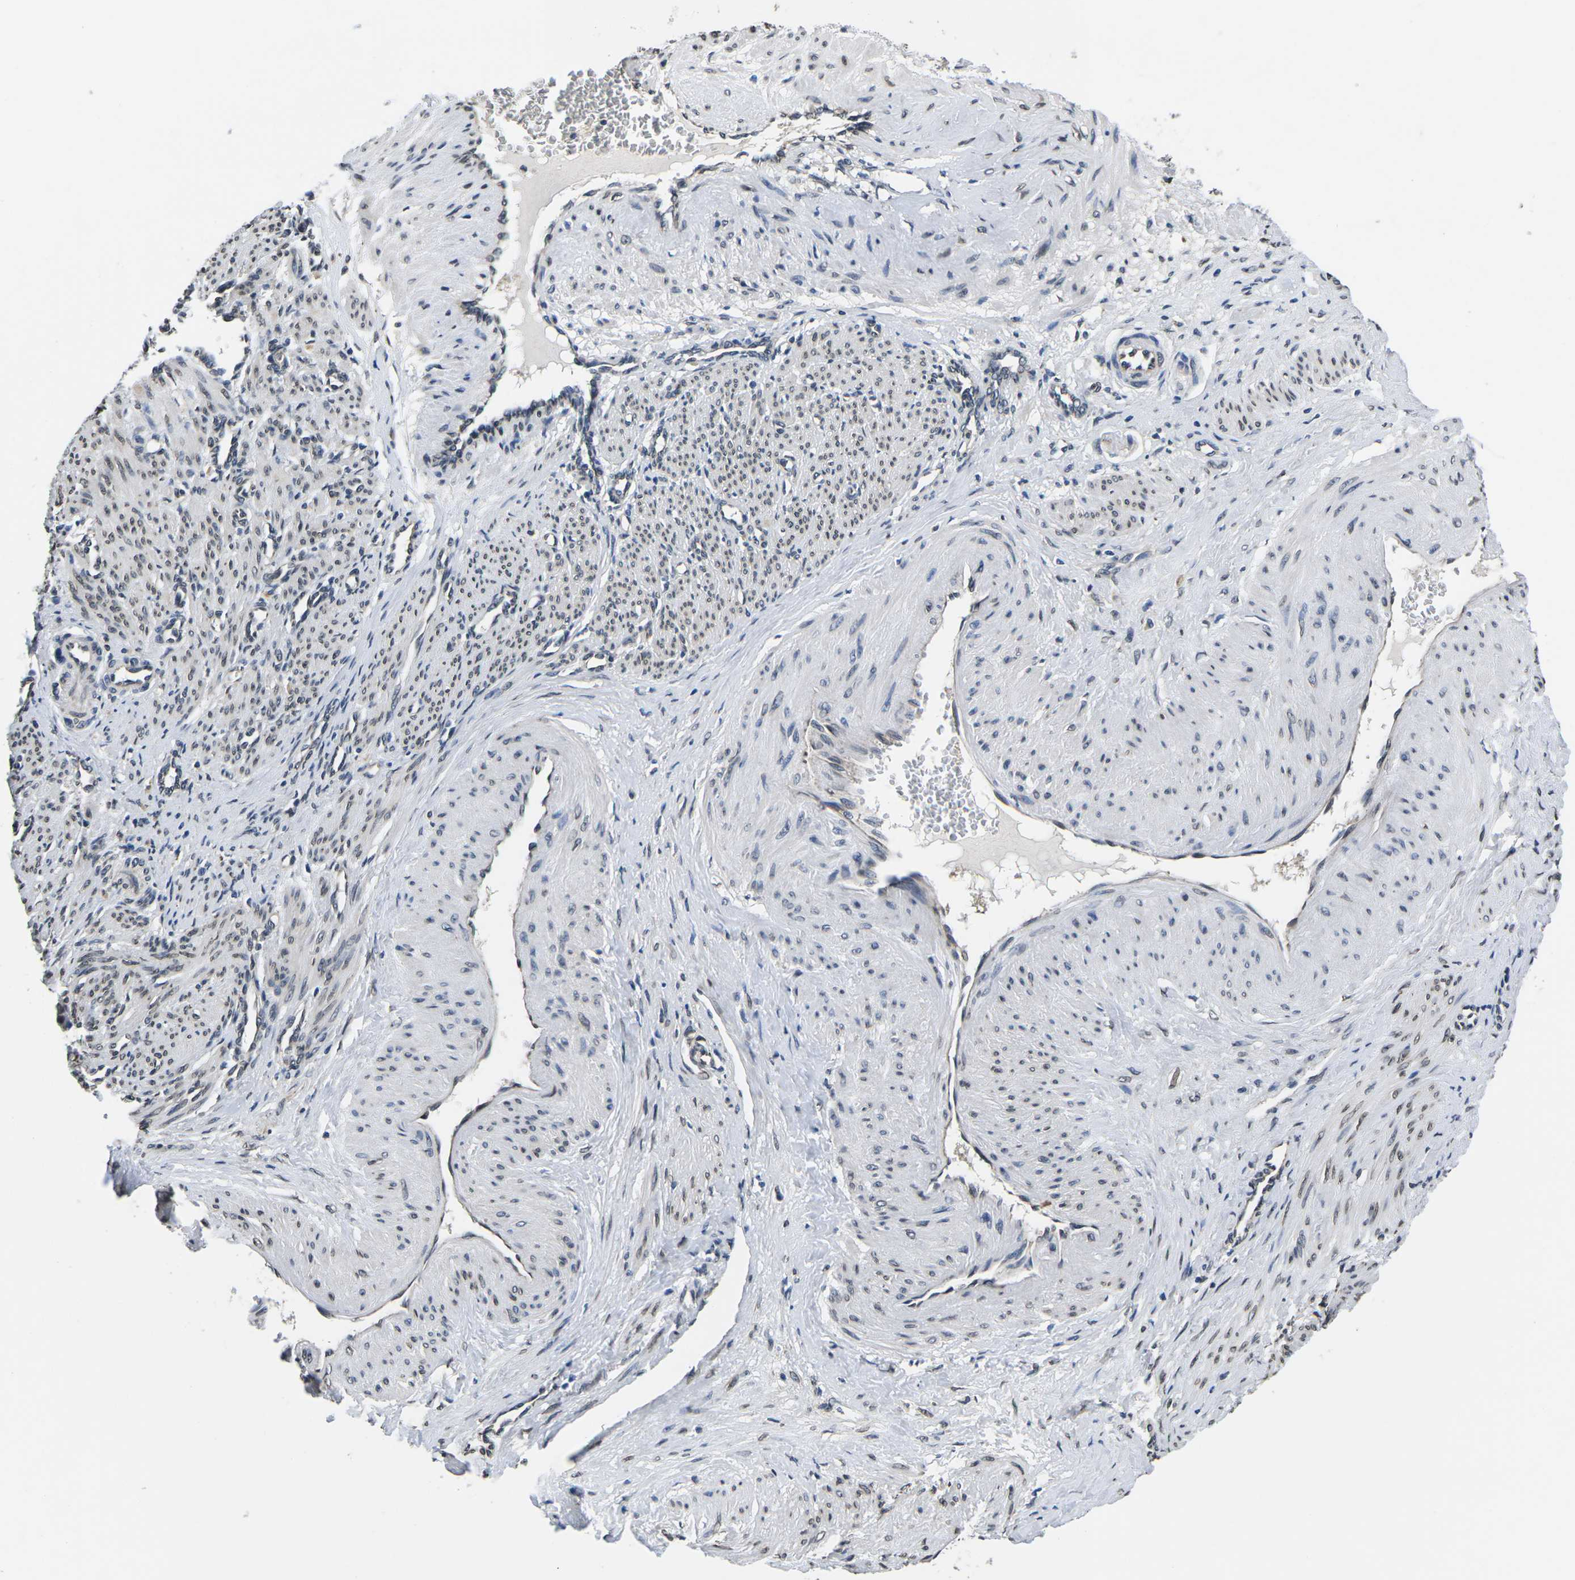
{"staining": {"intensity": "weak", "quantity": "25%-75%", "location": "nuclear"}, "tissue": "smooth muscle", "cell_type": "Smooth muscle cells", "image_type": "normal", "snomed": [{"axis": "morphology", "description": "Normal tissue, NOS"}, {"axis": "topography", "description": "Endometrium"}], "caption": "DAB immunohistochemical staining of normal smooth muscle shows weak nuclear protein expression in approximately 25%-75% of smooth muscle cells. Using DAB (brown) and hematoxylin (blue) stains, captured at high magnification using brightfield microscopy.", "gene": "SNX10", "patient": {"sex": "female", "age": 33}}